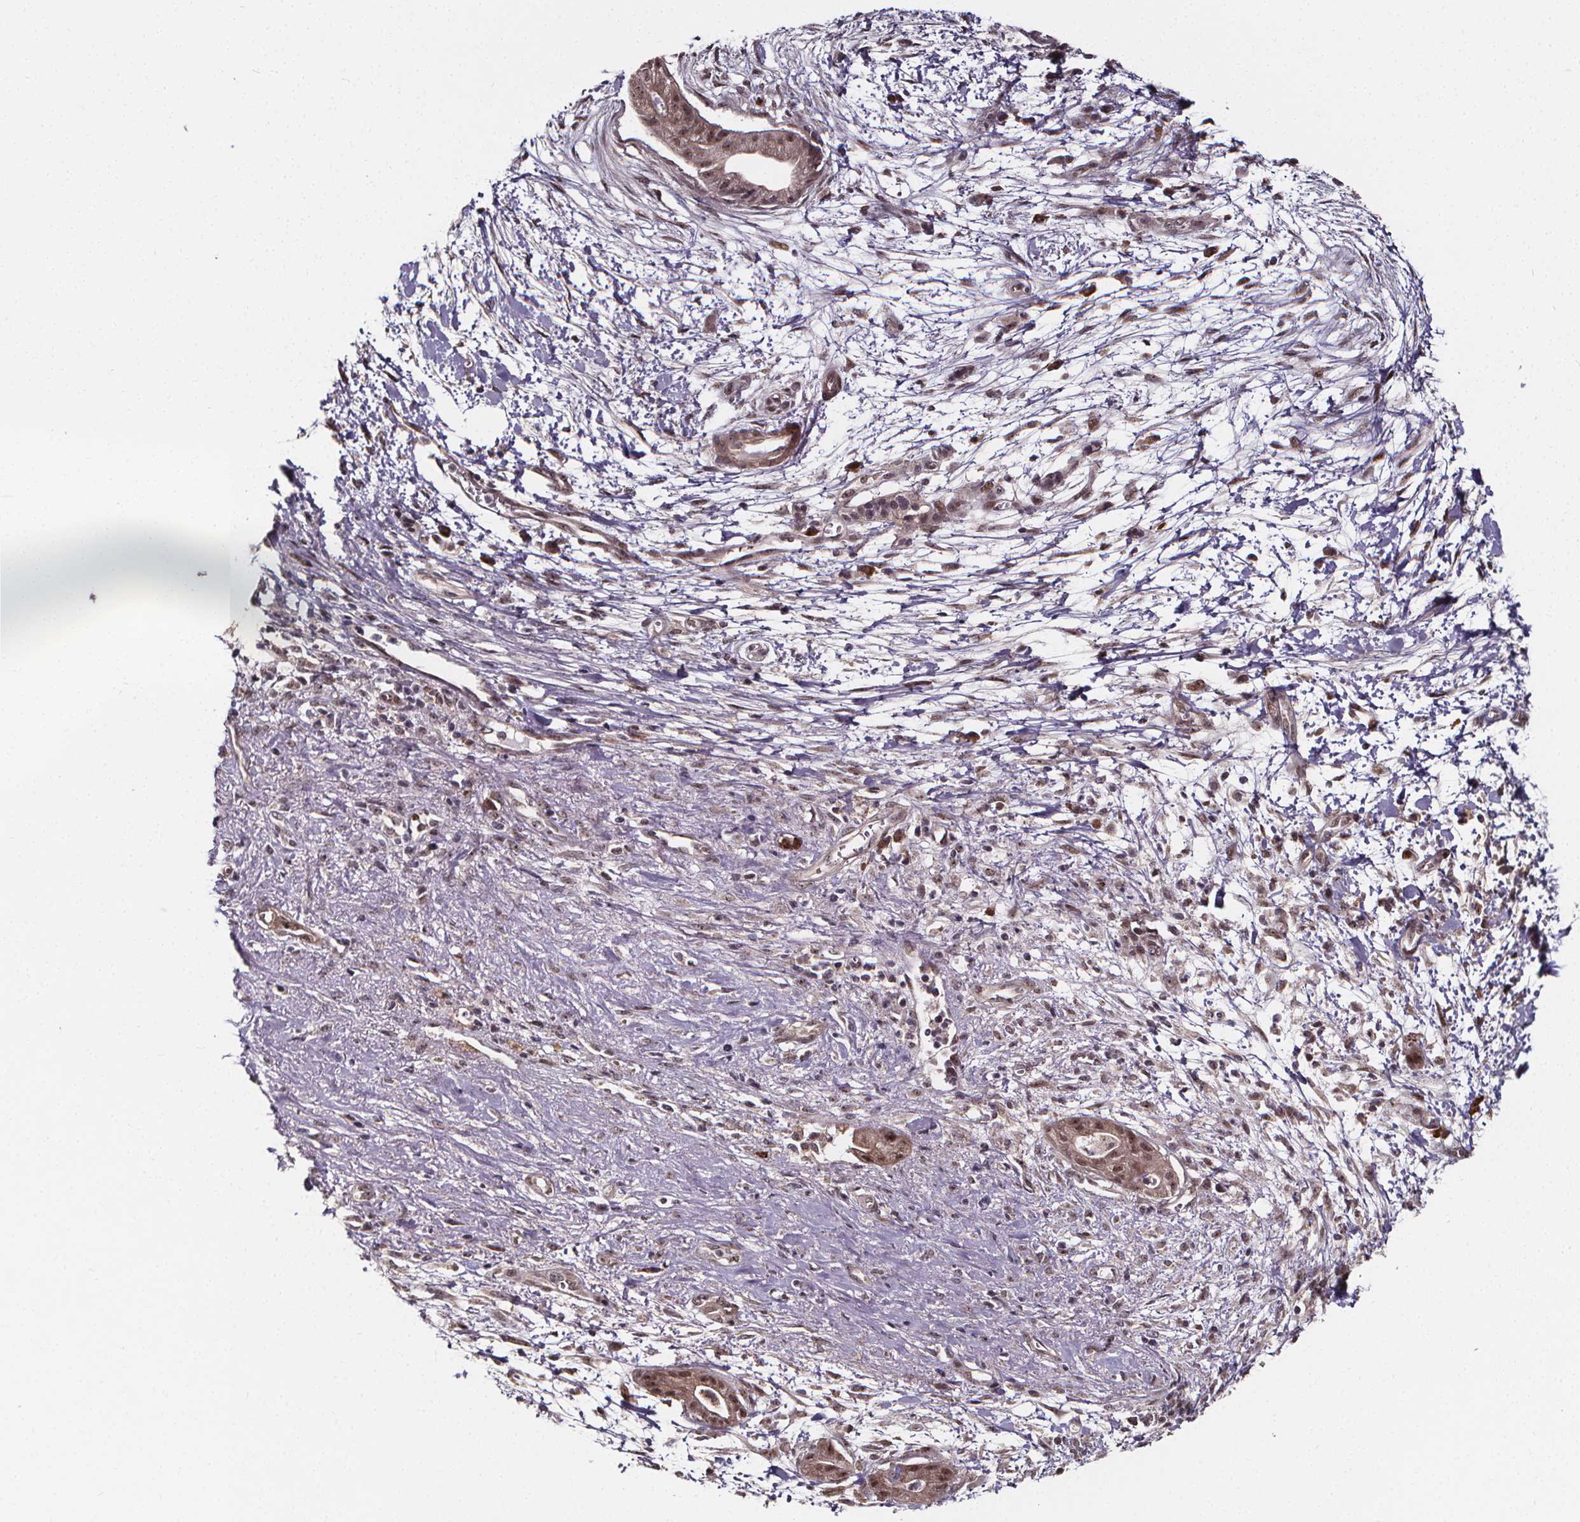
{"staining": {"intensity": "weak", "quantity": ">75%", "location": "cytoplasmic/membranous,nuclear"}, "tissue": "pancreatic cancer", "cell_type": "Tumor cells", "image_type": "cancer", "snomed": [{"axis": "morphology", "description": "Normal tissue, NOS"}, {"axis": "morphology", "description": "Adenocarcinoma, NOS"}, {"axis": "topography", "description": "Lymph node"}, {"axis": "topography", "description": "Pancreas"}], "caption": "The histopathology image exhibits immunohistochemical staining of pancreatic cancer (adenocarcinoma). There is weak cytoplasmic/membranous and nuclear expression is identified in about >75% of tumor cells. Immunohistochemistry stains the protein in brown and the nuclei are stained blue.", "gene": "DDIT3", "patient": {"sex": "female", "age": 58}}